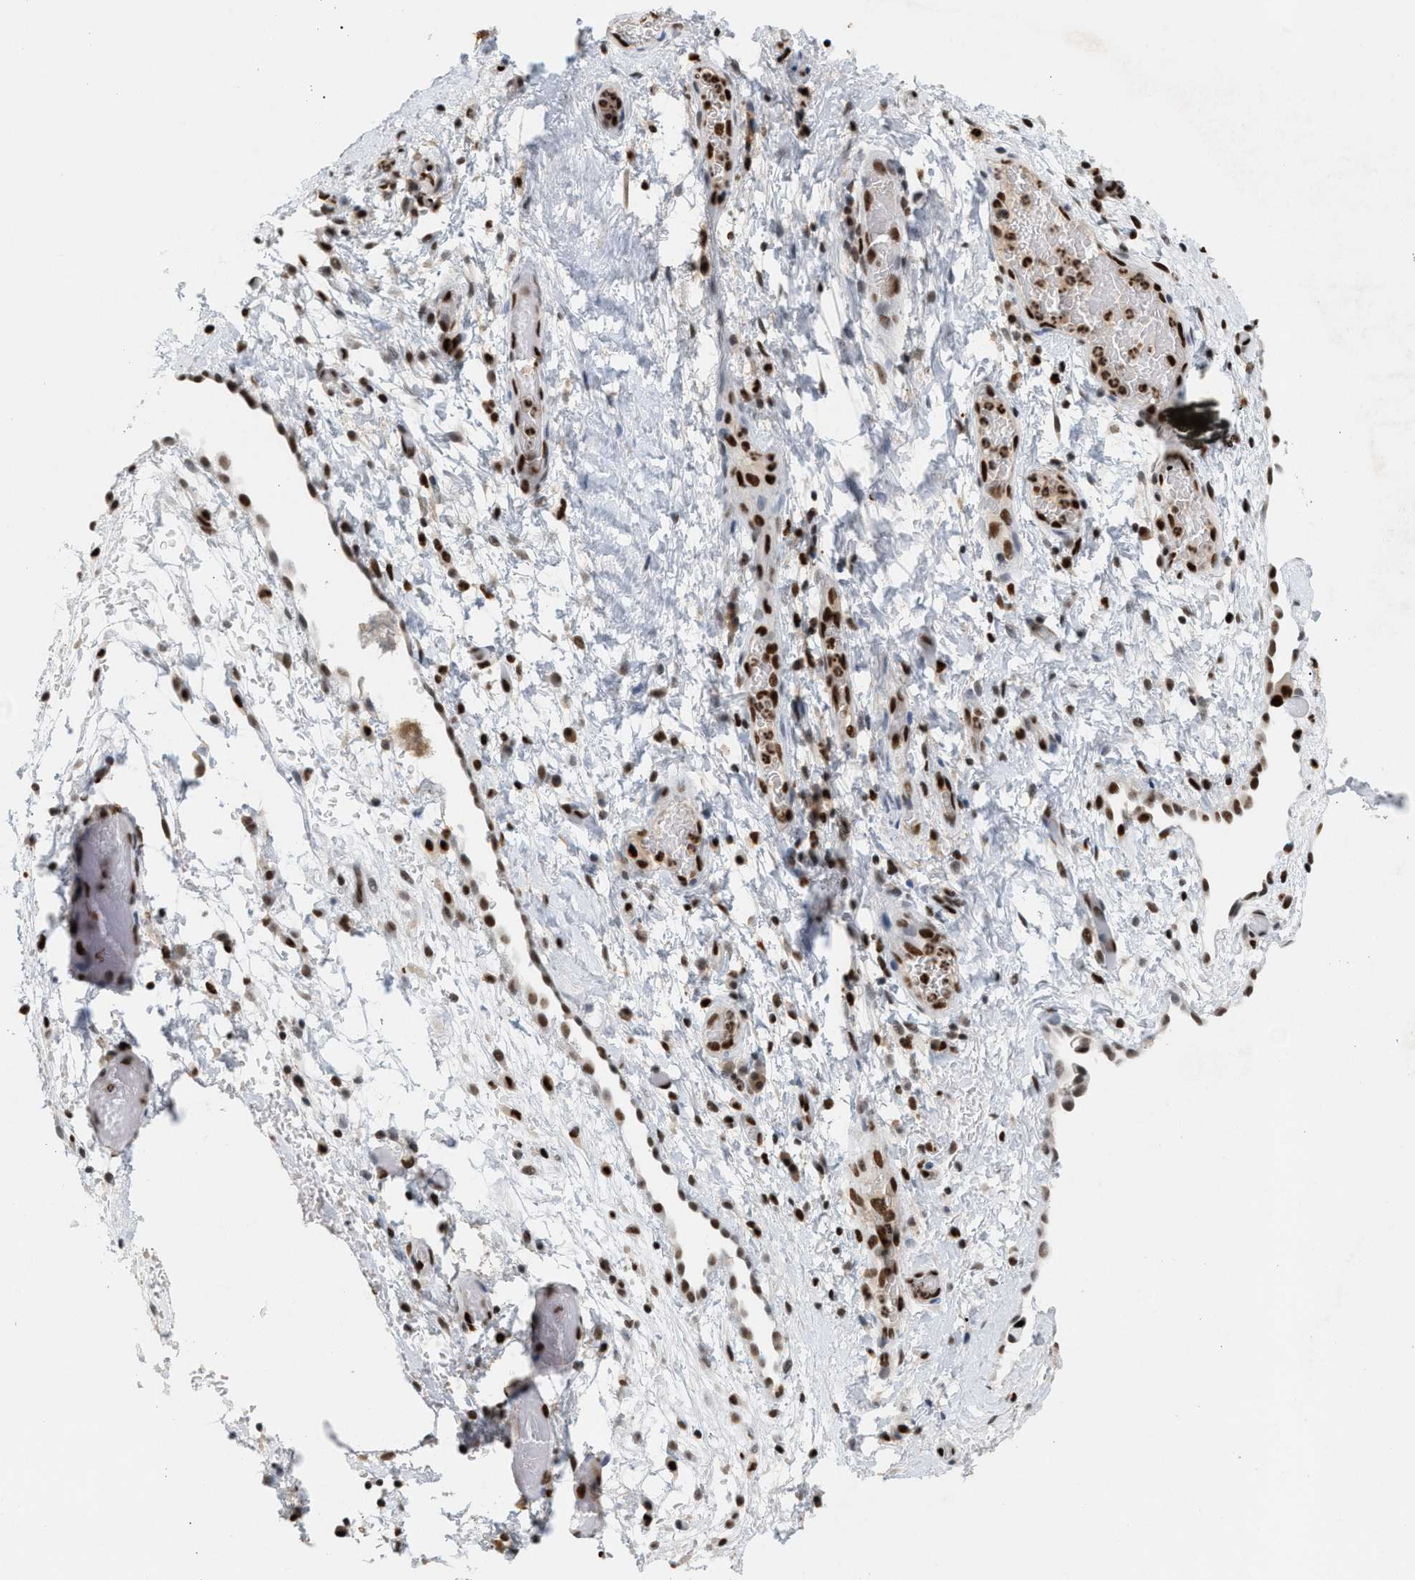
{"staining": {"intensity": "strong", "quantity": ">75%", "location": "nuclear"}, "tissue": "liver cancer", "cell_type": "Tumor cells", "image_type": "cancer", "snomed": [{"axis": "morphology", "description": "Carcinoma, Hepatocellular, NOS"}, {"axis": "topography", "description": "Liver"}], "caption": "This is an image of immunohistochemistry staining of liver cancer (hepatocellular carcinoma), which shows strong expression in the nuclear of tumor cells.", "gene": "RNASEK-C17orf49", "patient": {"sex": "male", "age": 80}}